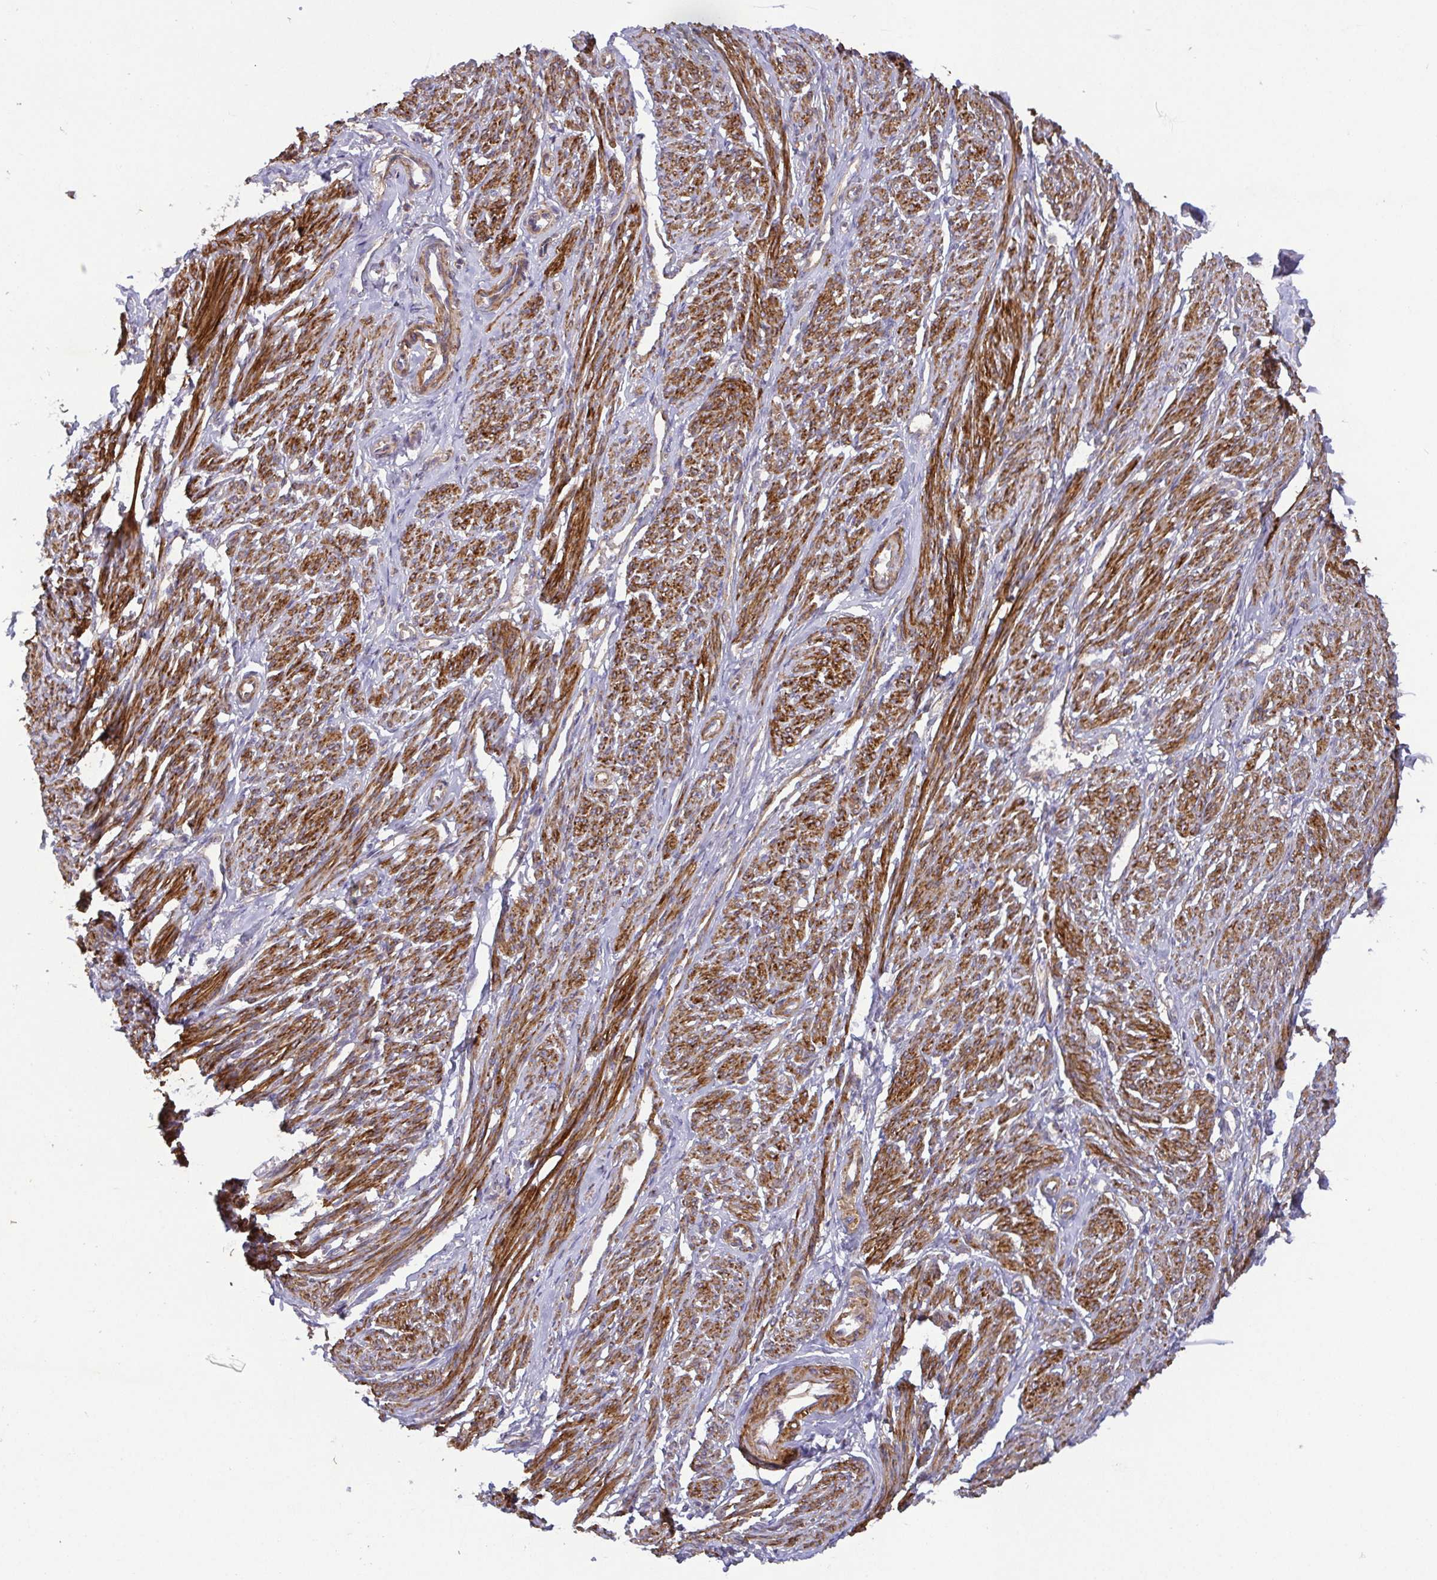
{"staining": {"intensity": "strong", "quantity": ">75%", "location": "cytoplasmic/membranous"}, "tissue": "smooth muscle", "cell_type": "Smooth muscle cells", "image_type": "normal", "snomed": [{"axis": "morphology", "description": "Normal tissue, NOS"}, {"axis": "topography", "description": "Smooth muscle"}], "caption": "Immunohistochemical staining of benign smooth muscle exhibits >75% levels of strong cytoplasmic/membranous protein expression in about >75% of smooth muscle cells. (DAB (3,3'-diaminobenzidine) IHC, brown staining for protein, blue staining for nuclei).", "gene": "TM9SF4", "patient": {"sex": "female", "age": 65}}